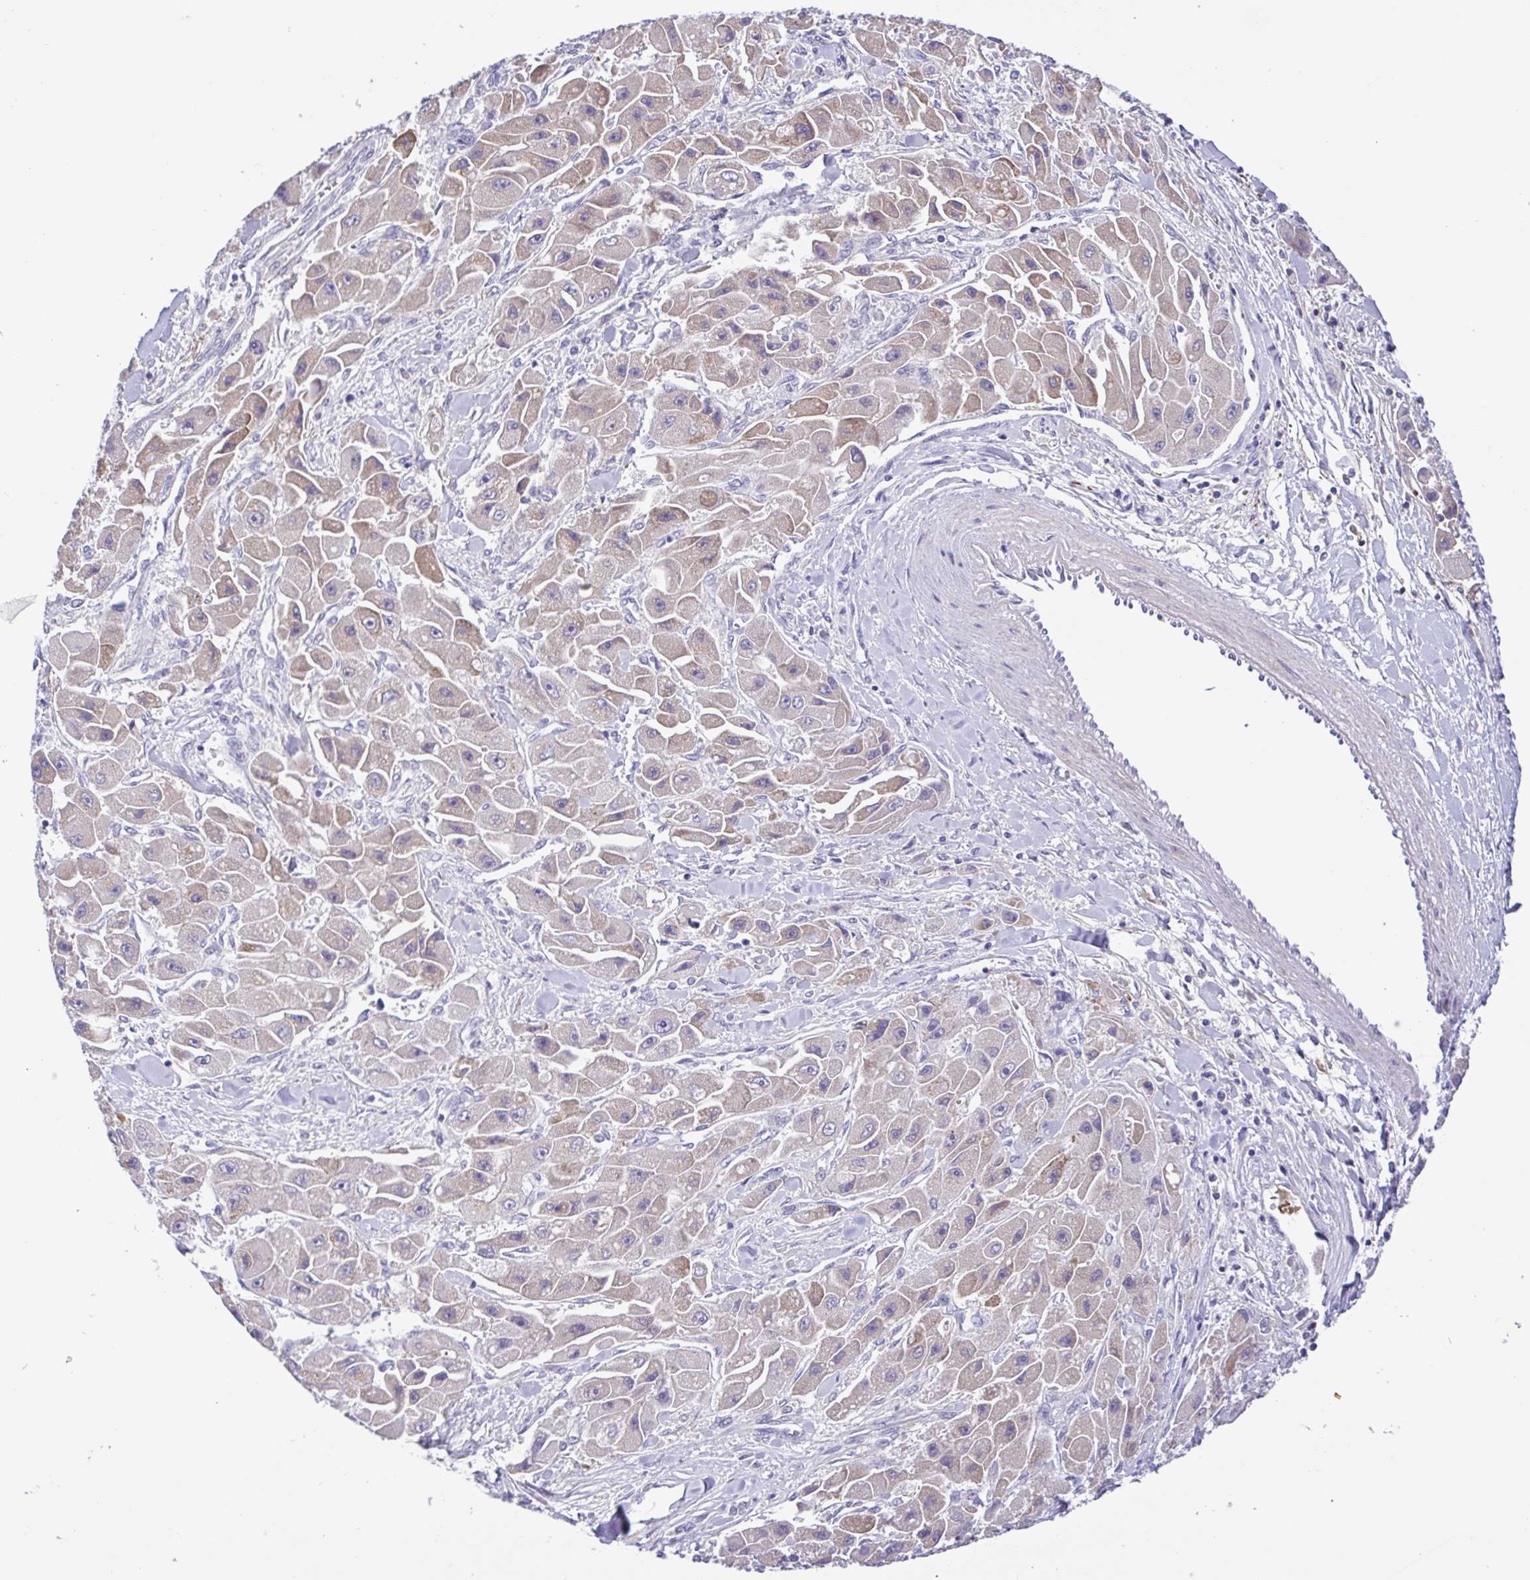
{"staining": {"intensity": "weak", "quantity": "<25%", "location": "cytoplasmic/membranous"}, "tissue": "liver cancer", "cell_type": "Tumor cells", "image_type": "cancer", "snomed": [{"axis": "morphology", "description": "Carcinoma, Hepatocellular, NOS"}, {"axis": "topography", "description": "Liver"}], "caption": "Micrograph shows no protein positivity in tumor cells of hepatocellular carcinoma (liver) tissue.", "gene": "GABBR2", "patient": {"sex": "male", "age": 24}}